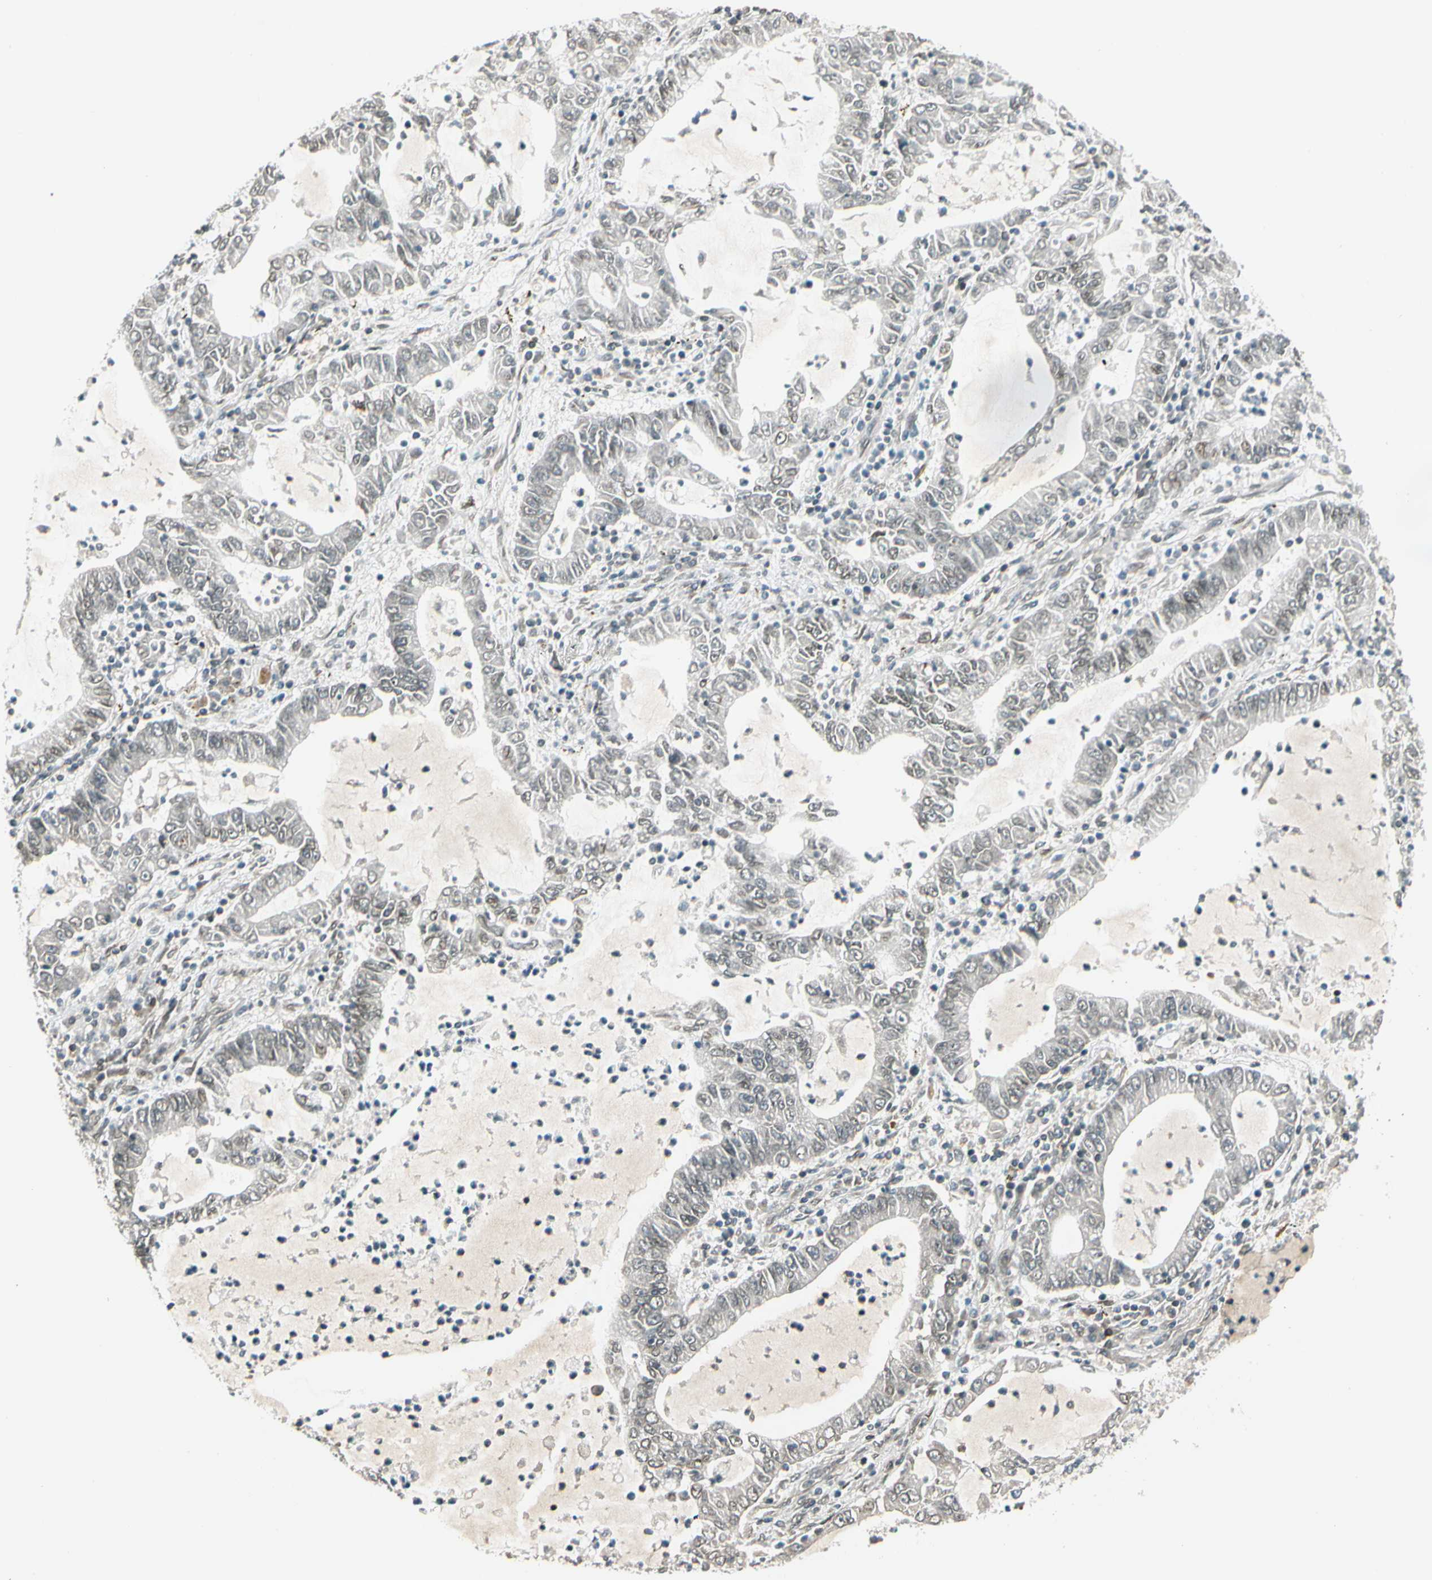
{"staining": {"intensity": "moderate", "quantity": "<25%", "location": "cytoplasmic/membranous"}, "tissue": "lung cancer", "cell_type": "Tumor cells", "image_type": "cancer", "snomed": [{"axis": "morphology", "description": "Adenocarcinoma, NOS"}, {"axis": "topography", "description": "Lung"}], "caption": "DAB immunohistochemical staining of human lung cancer displays moderate cytoplasmic/membranous protein staining in about <25% of tumor cells. Immunohistochemistry (ihc) stains the protein of interest in brown and the nuclei are stained blue.", "gene": "TRIO", "patient": {"sex": "female", "age": 51}}